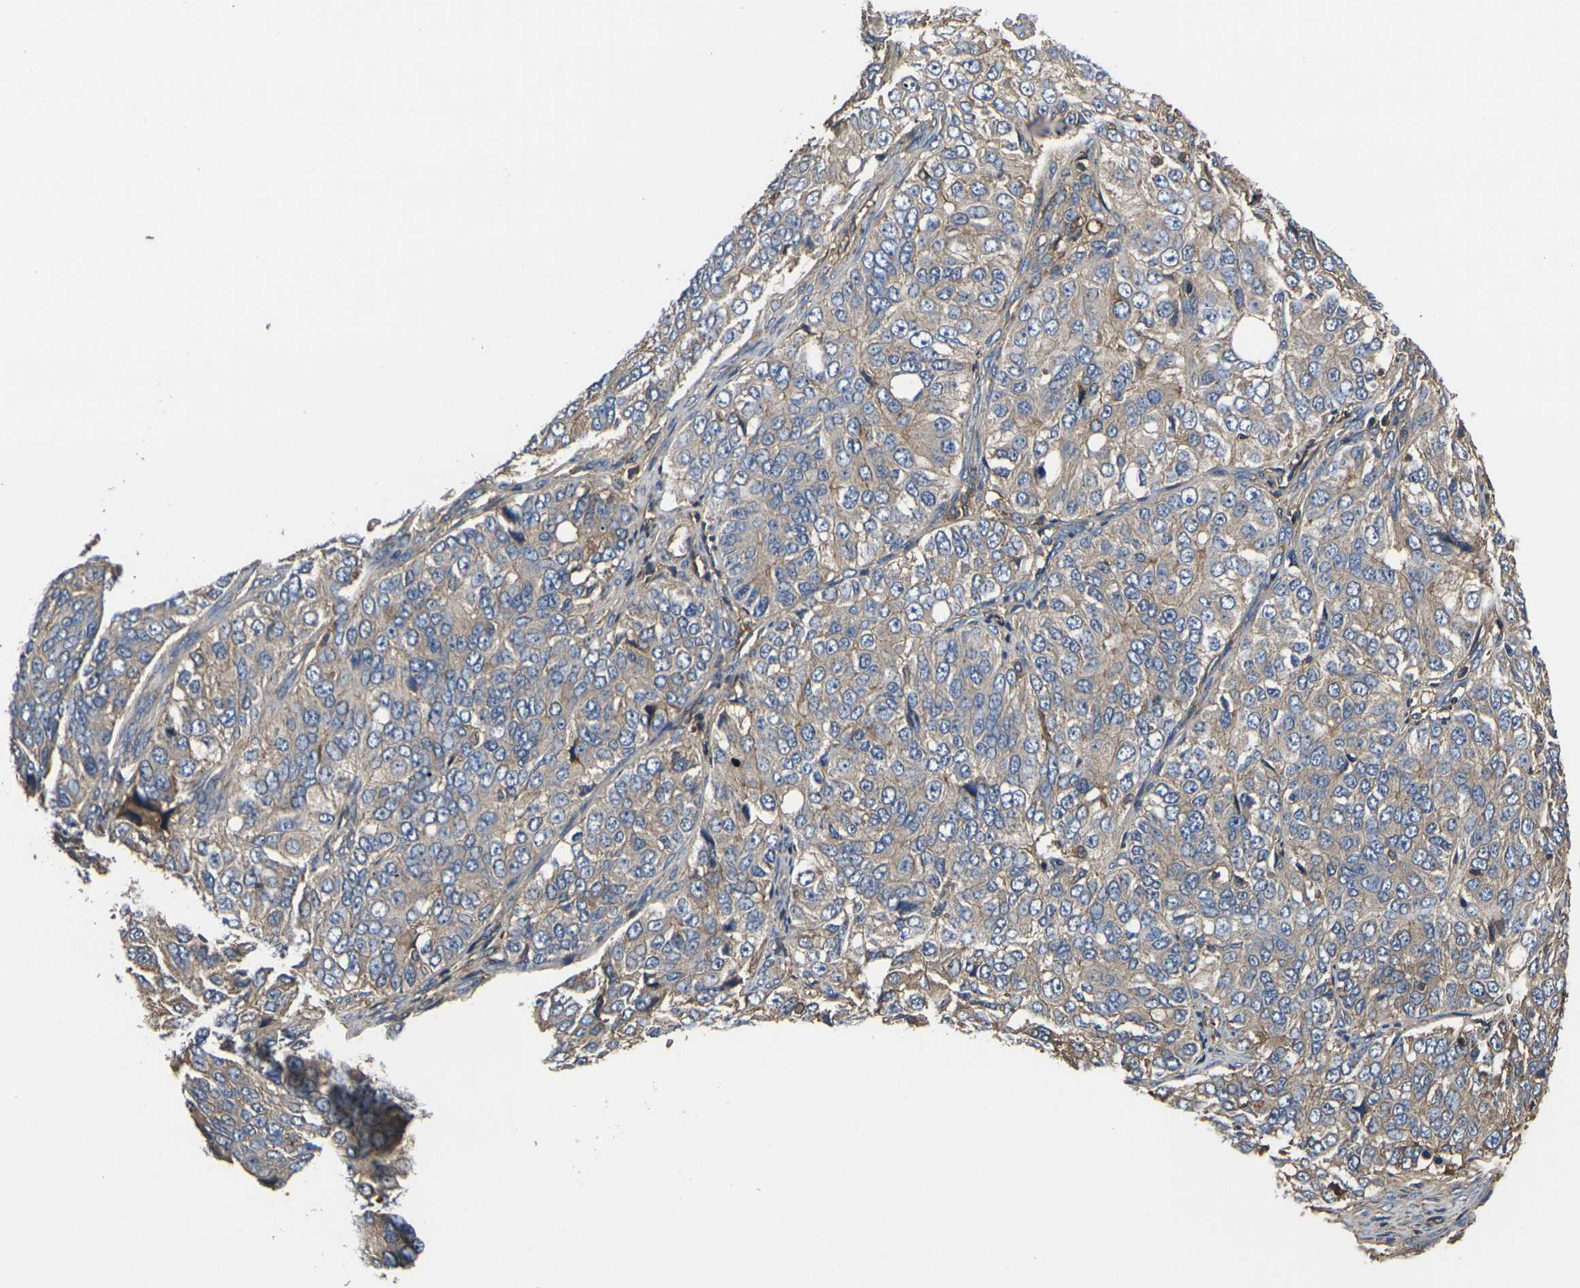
{"staining": {"intensity": "weak", "quantity": "25%-75%", "location": "cytoplasmic/membranous"}, "tissue": "ovarian cancer", "cell_type": "Tumor cells", "image_type": "cancer", "snomed": [{"axis": "morphology", "description": "Carcinoma, endometroid"}, {"axis": "topography", "description": "Ovary"}], "caption": "Protein staining exhibits weak cytoplasmic/membranous positivity in about 25%-75% of tumor cells in ovarian endometroid carcinoma.", "gene": "HSPG2", "patient": {"sex": "female", "age": 51}}